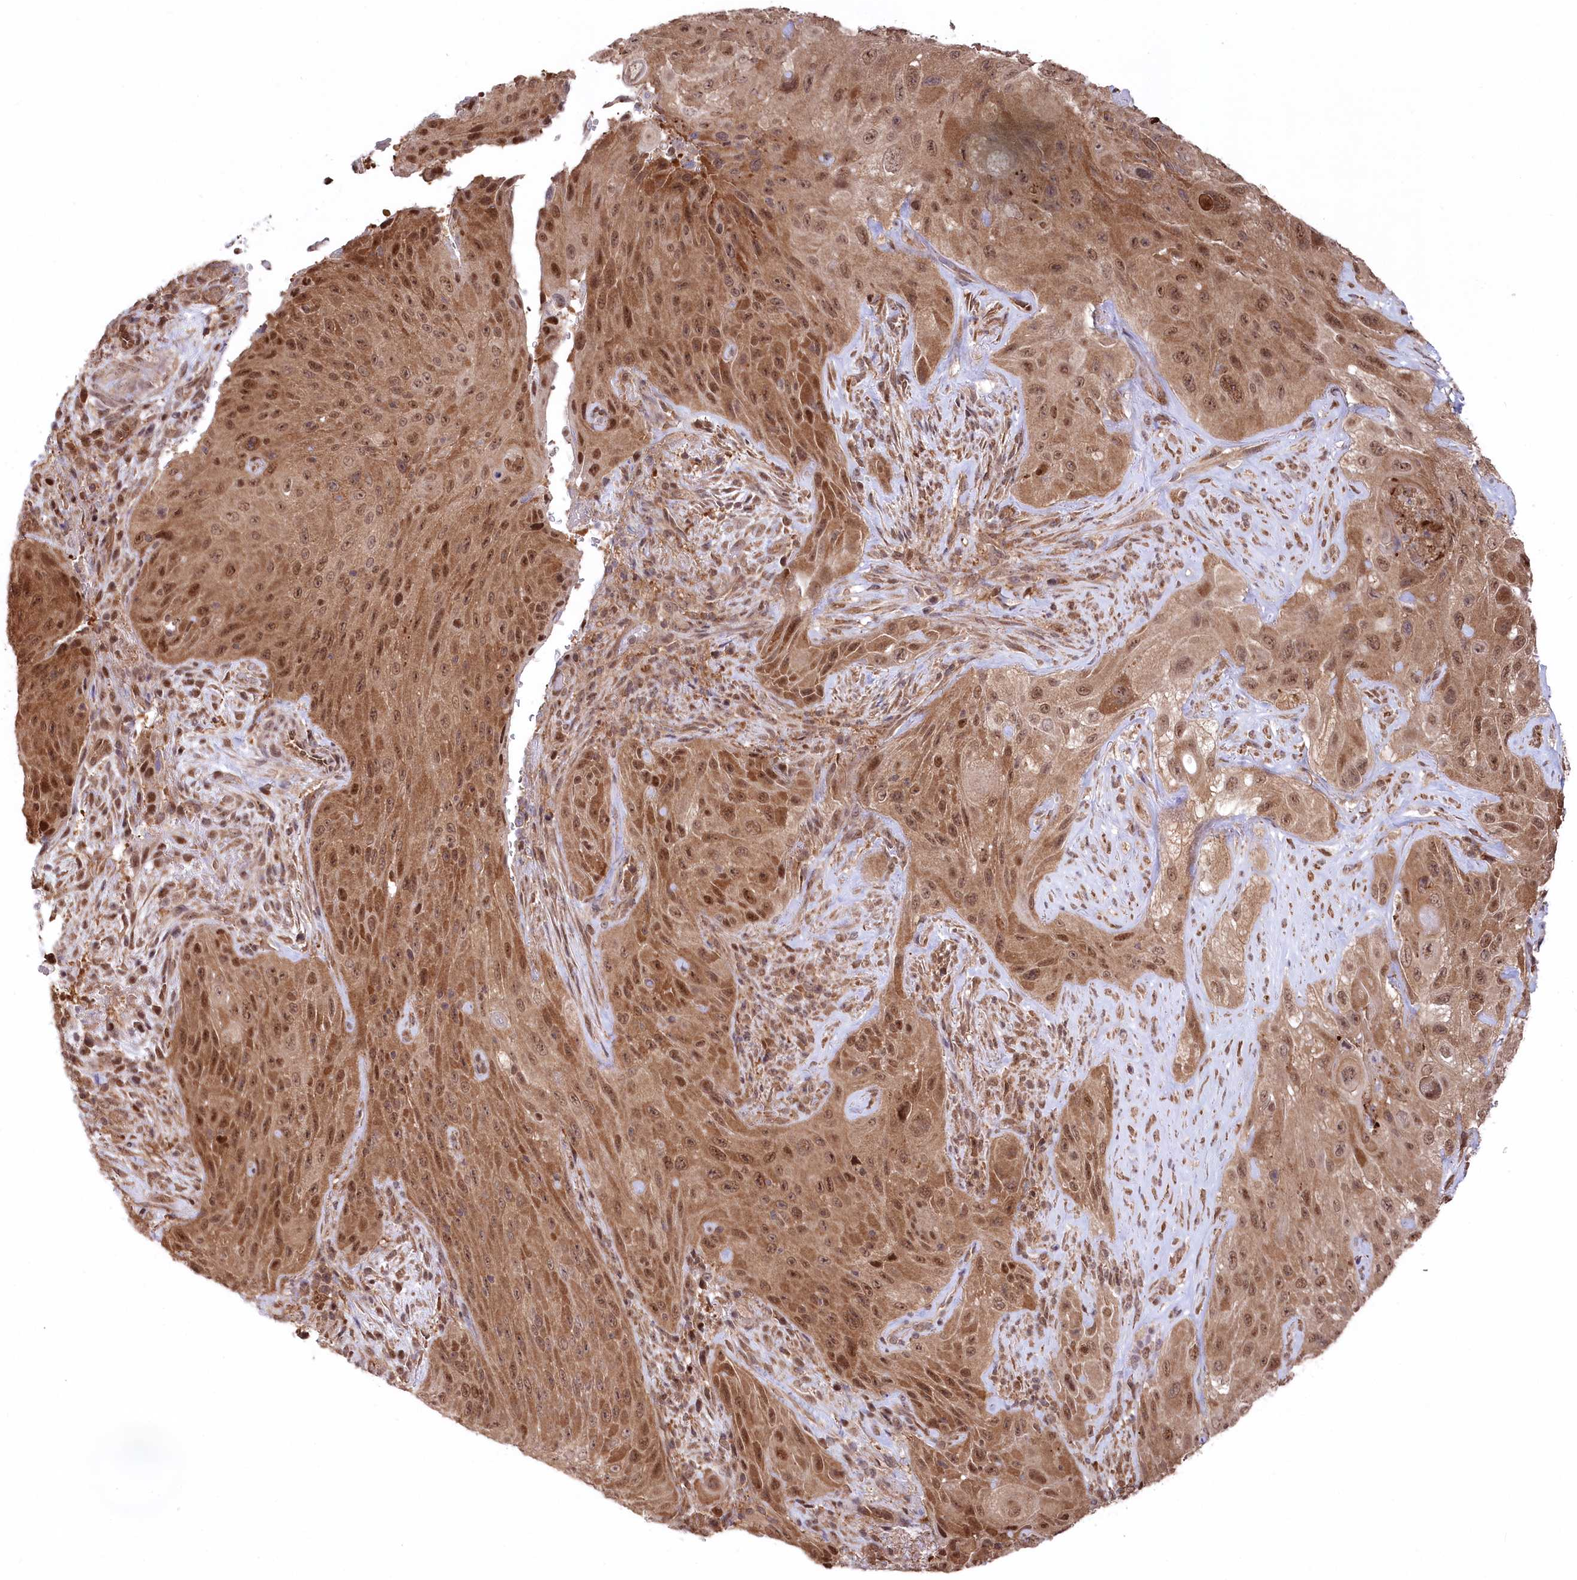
{"staining": {"intensity": "moderate", "quantity": ">75%", "location": "cytoplasmic/membranous,nuclear"}, "tissue": "cervical cancer", "cell_type": "Tumor cells", "image_type": "cancer", "snomed": [{"axis": "morphology", "description": "Squamous cell carcinoma, NOS"}, {"axis": "topography", "description": "Cervix"}], "caption": "Immunohistochemistry (DAB) staining of human cervical cancer (squamous cell carcinoma) shows moderate cytoplasmic/membranous and nuclear protein expression in approximately >75% of tumor cells.", "gene": "PSMA1", "patient": {"sex": "female", "age": 42}}